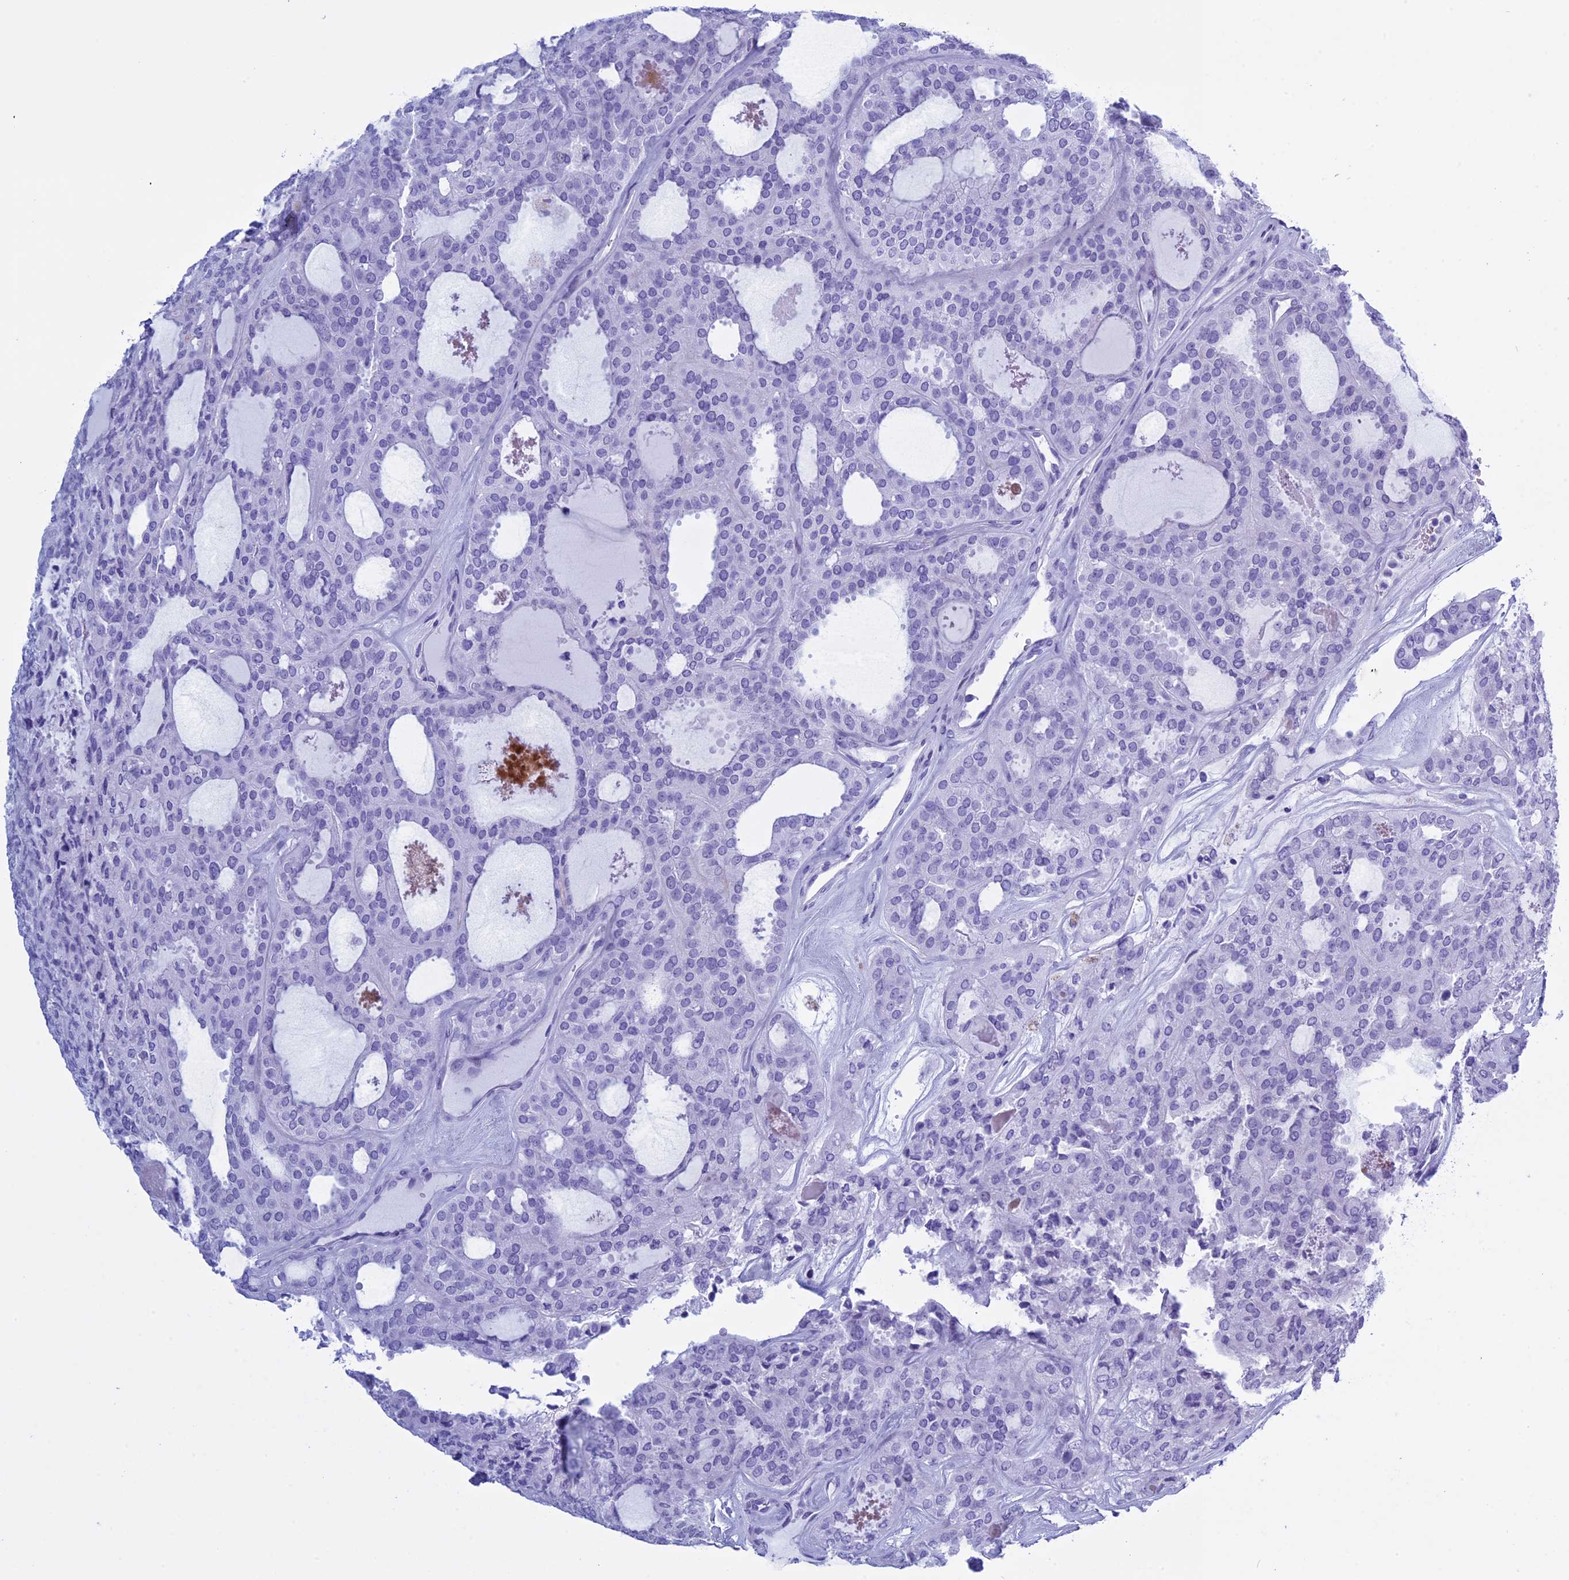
{"staining": {"intensity": "negative", "quantity": "none", "location": "none"}, "tissue": "thyroid cancer", "cell_type": "Tumor cells", "image_type": "cancer", "snomed": [{"axis": "morphology", "description": "Follicular adenoma carcinoma, NOS"}, {"axis": "topography", "description": "Thyroid gland"}], "caption": "This is an immunohistochemistry (IHC) micrograph of thyroid follicular adenoma carcinoma. There is no positivity in tumor cells.", "gene": "KCTD21", "patient": {"sex": "male", "age": 75}}